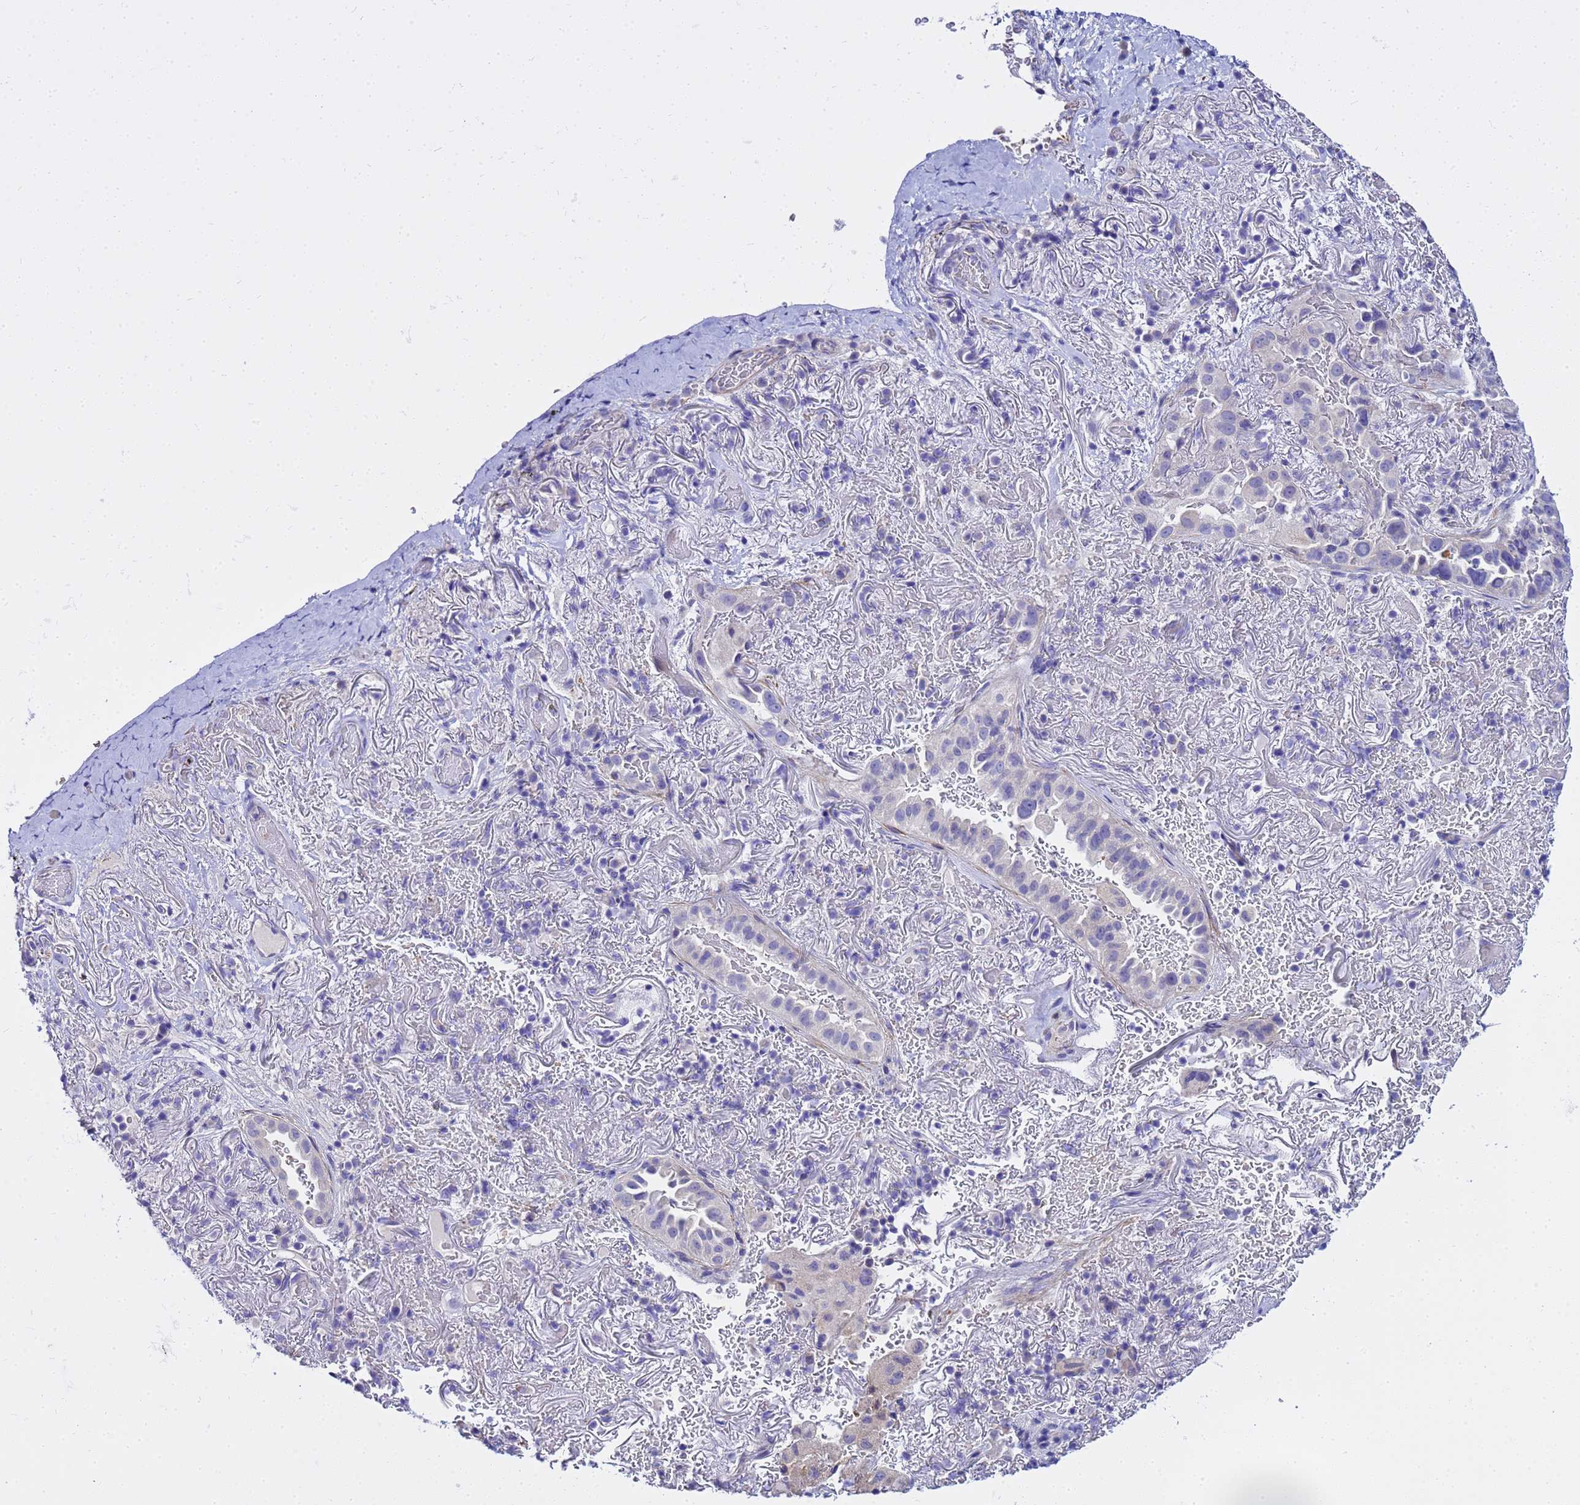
{"staining": {"intensity": "negative", "quantity": "none", "location": "none"}, "tissue": "lung cancer", "cell_type": "Tumor cells", "image_type": "cancer", "snomed": [{"axis": "morphology", "description": "Adenocarcinoma, NOS"}, {"axis": "topography", "description": "Lung"}], "caption": "This is a micrograph of immunohistochemistry (IHC) staining of lung adenocarcinoma, which shows no positivity in tumor cells.", "gene": "USP18", "patient": {"sex": "female", "age": 69}}